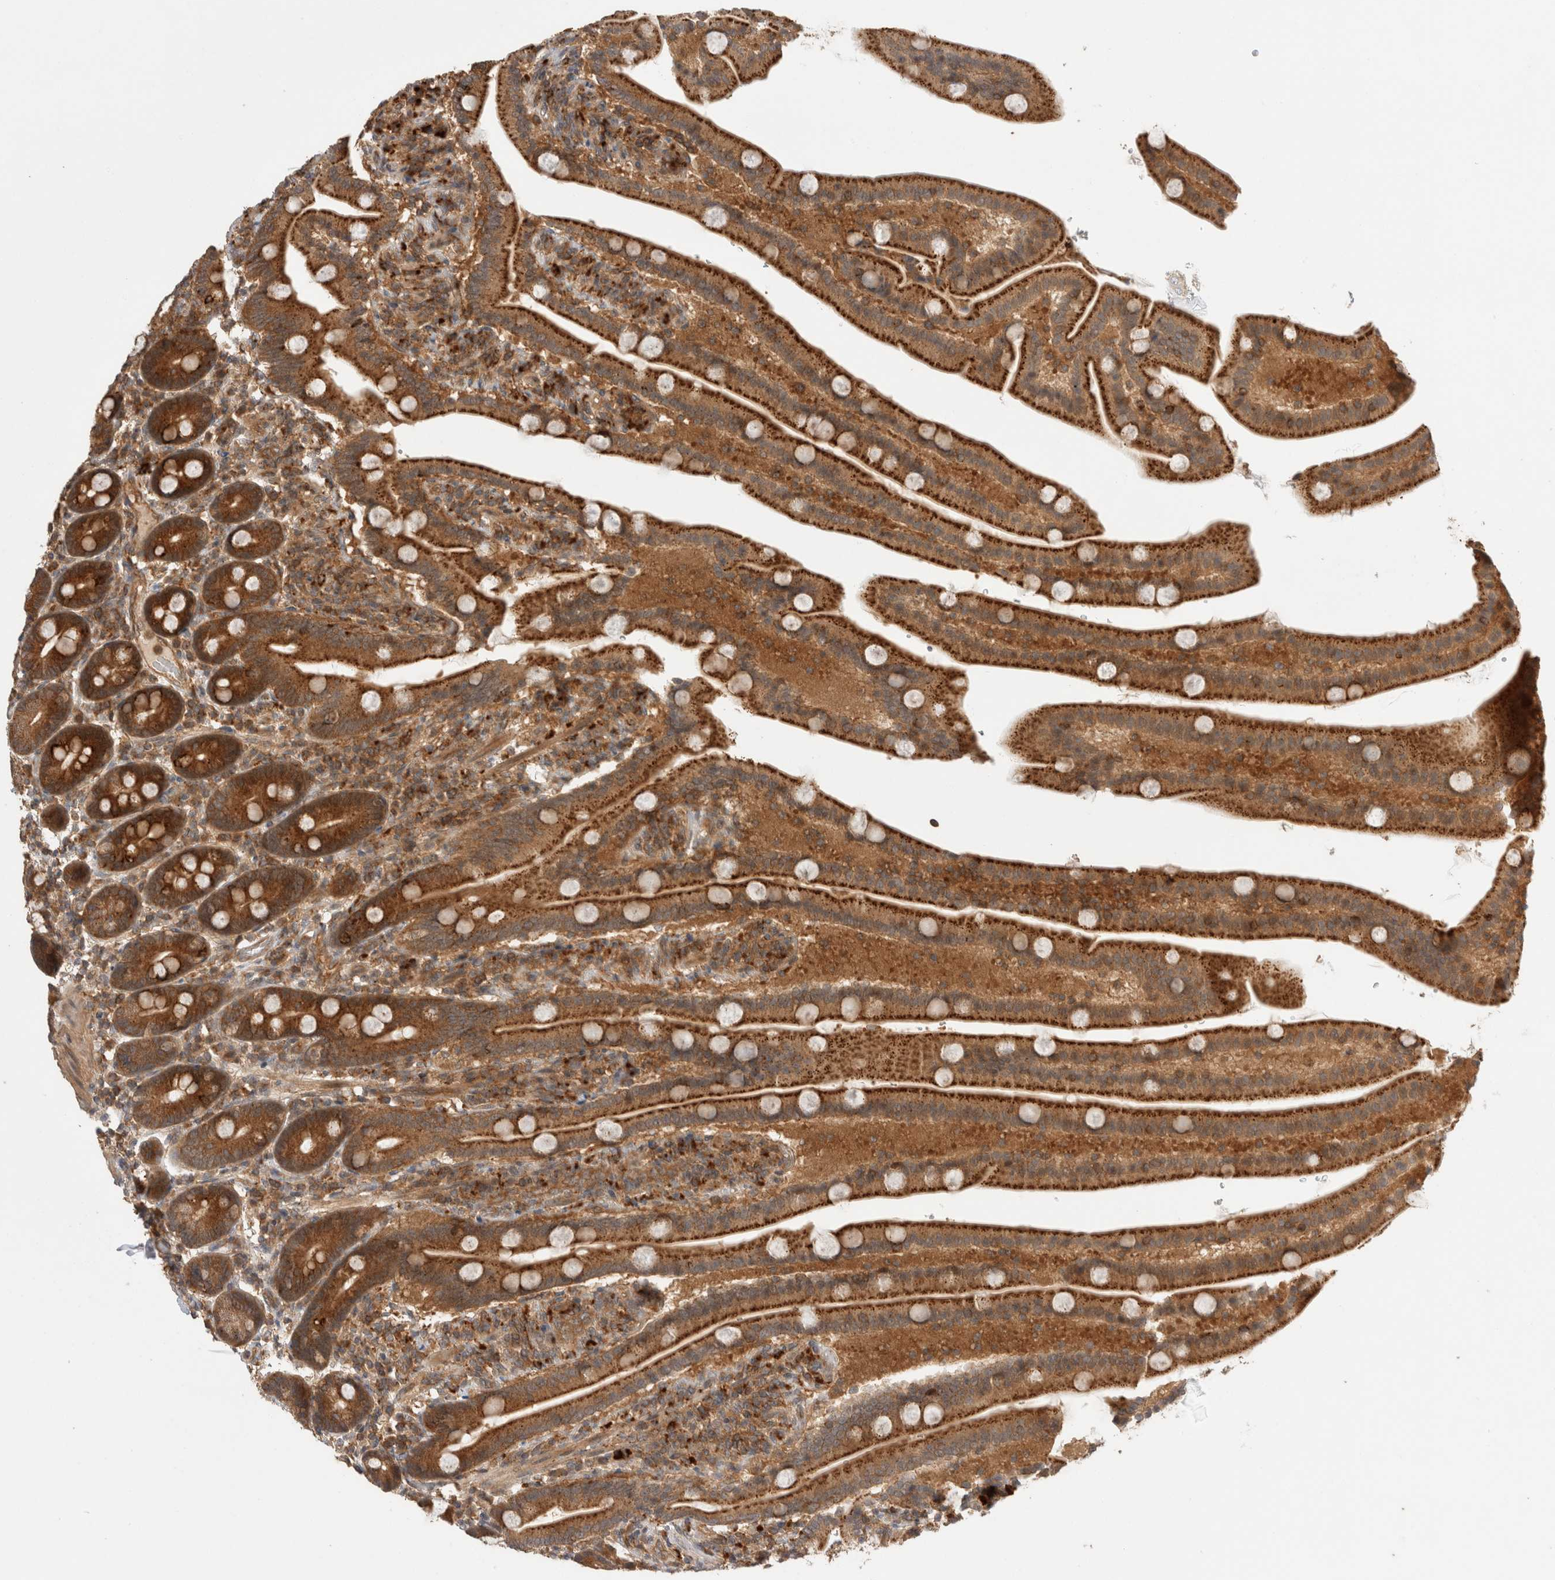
{"staining": {"intensity": "strong", "quantity": ">75%", "location": "cytoplasmic/membranous"}, "tissue": "duodenum", "cell_type": "Glandular cells", "image_type": "normal", "snomed": [{"axis": "morphology", "description": "Normal tissue, NOS"}, {"axis": "topography", "description": "Duodenum"}], "caption": "Immunohistochemical staining of normal human duodenum shows >75% levels of strong cytoplasmic/membranous protein expression in about >75% of glandular cells.", "gene": "VPS28", "patient": {"sex": "male", "age": 54}}